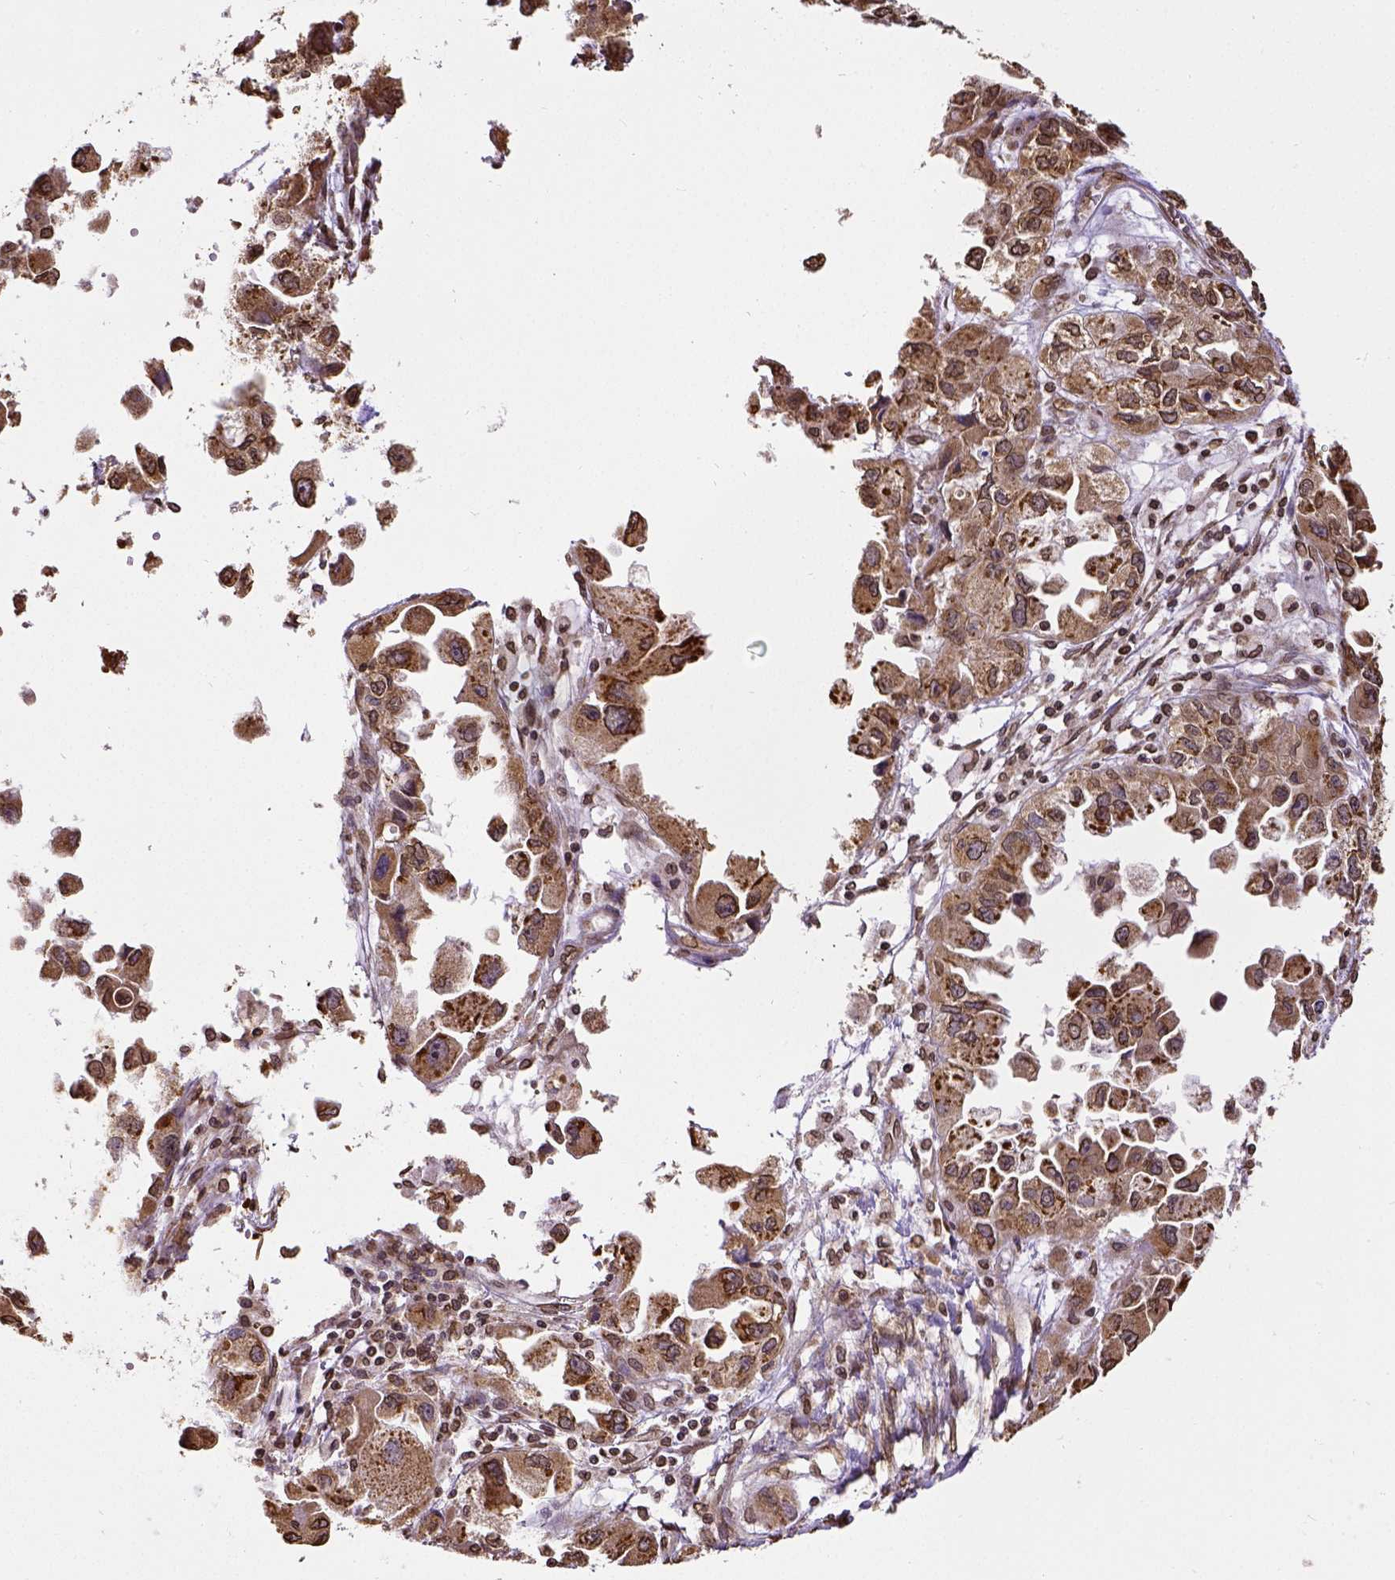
{"staining": {"intensity": "strong", "quantity": ">75%", "location": "cytoplasmic/membranous,nuclear"}, "tissue": "ovarian cancer", "cell_type": "Tumor cells", "image_type": "cancer", "snomed": [{"axis": "morphology", "description": "Cystadenocarcinoma, serous, NOS"}, {"axis": "topography", "description": "Ovary"}], "caption": "This is a photomicrograph of immunohistochemistry staining of ovarian serous cystadenocarcinoma, which shows strong expression in the cytoplasmic/membranous and nuclear of tumor cells.", "gene": "MTDH", "patient": {"sex": "female", "age": 84}}